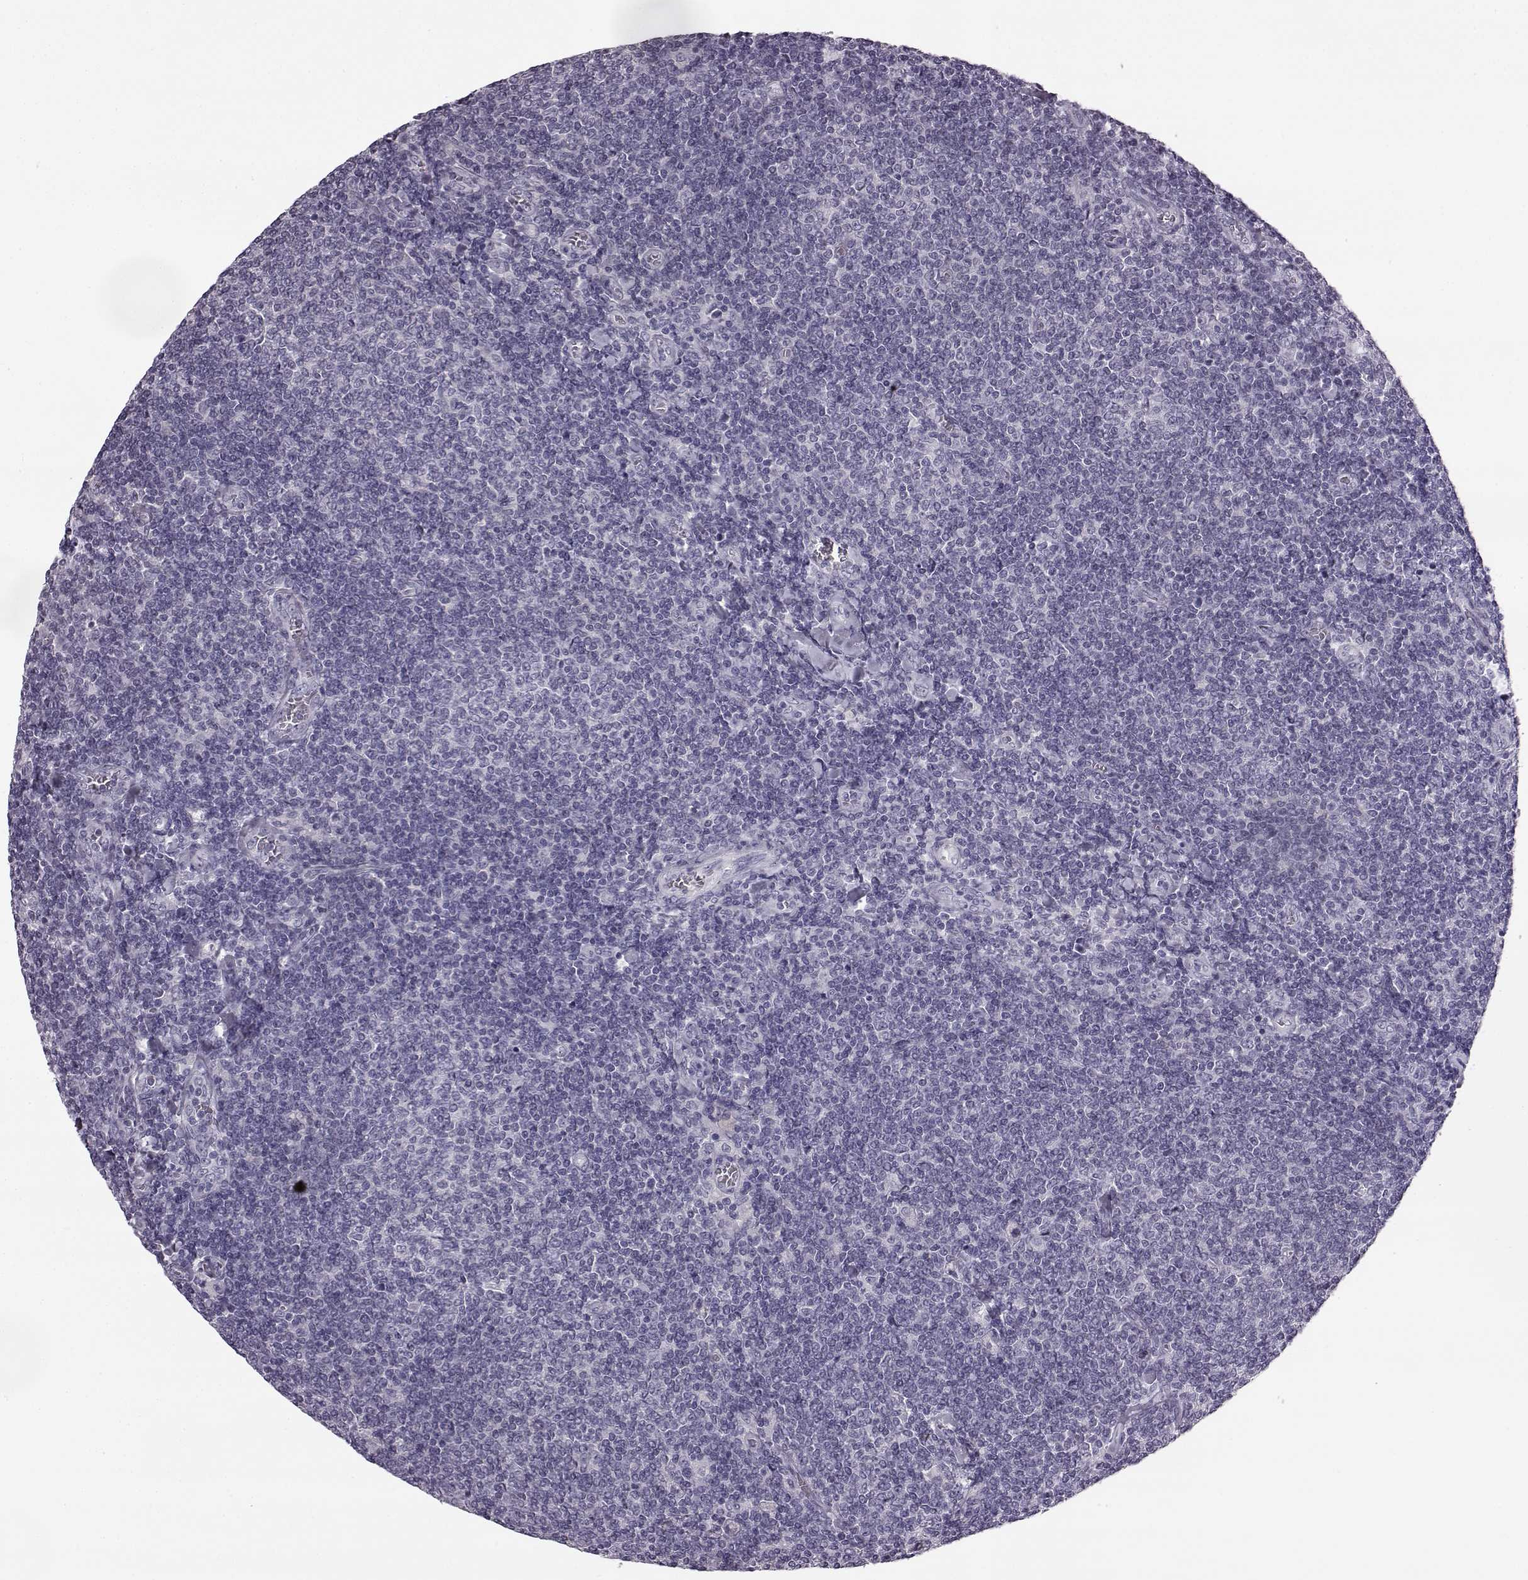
{"staining": {"intensity": "negative", "quantity": "none", "location": "none"}, "tissue": "lymphoma", "cell_type": "Tumor cells", "image_type": "cancer", "snomed": [{"axis": "morphology", "description": "Malignant lymphoma, non-Hodgkin's type, Low grade"}, {"axis": "topography", "description": "Lymph node"}], "caption": "Micrograph shows no significant protein expression in tumor cells of lymphoma.", "gene": "ODAD4", "patient": {"sex": "male", "age": 52}}